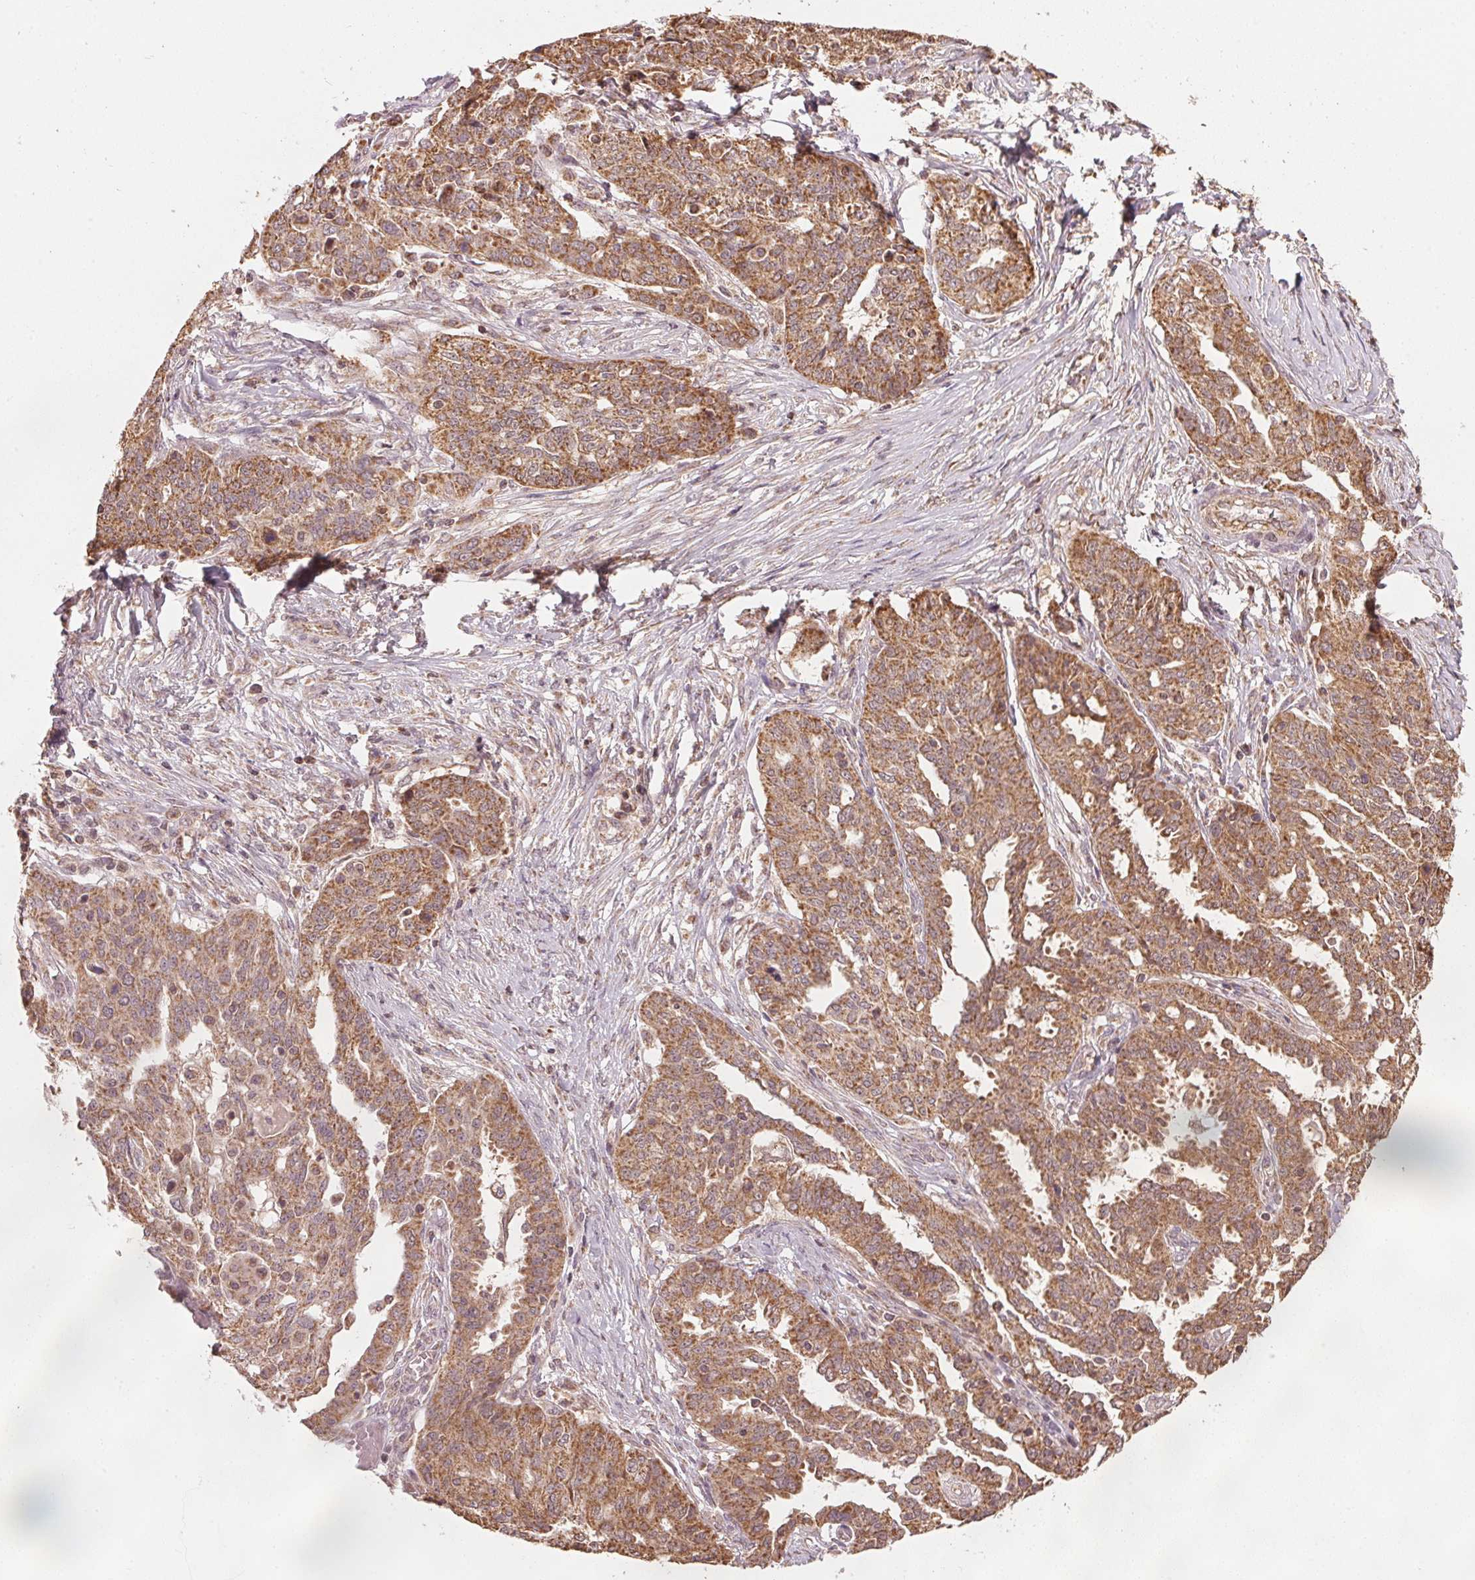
{"staining": {"intensity": "moderate", "quantity": ">75%", "location": "cytoplasmic/membranous"}, "tissue": "ovarian cancer", "cell_type": "Tumor cells", "image_type": "cancer", "snomed": [{"axis": "morphology", "description": "Cystadenocarcinoma, serous, NOS"}, {"axis": "topography", "description": "Ovary"}], "caption": "Immunohistochemistry (IHC) histopathology image of neoplastic tissue: human ovarian serous cystadenocarcinoma stained using immunohistochemistry exhibits medium levels of moderate protein expression localized specifically in the cytoplasmic/membranous of tumor cells, appearing as a cytoplasmic/membranous brown color.", "gene": "ARHGAP6", "patient": {"sex": "female", "age": 67}}